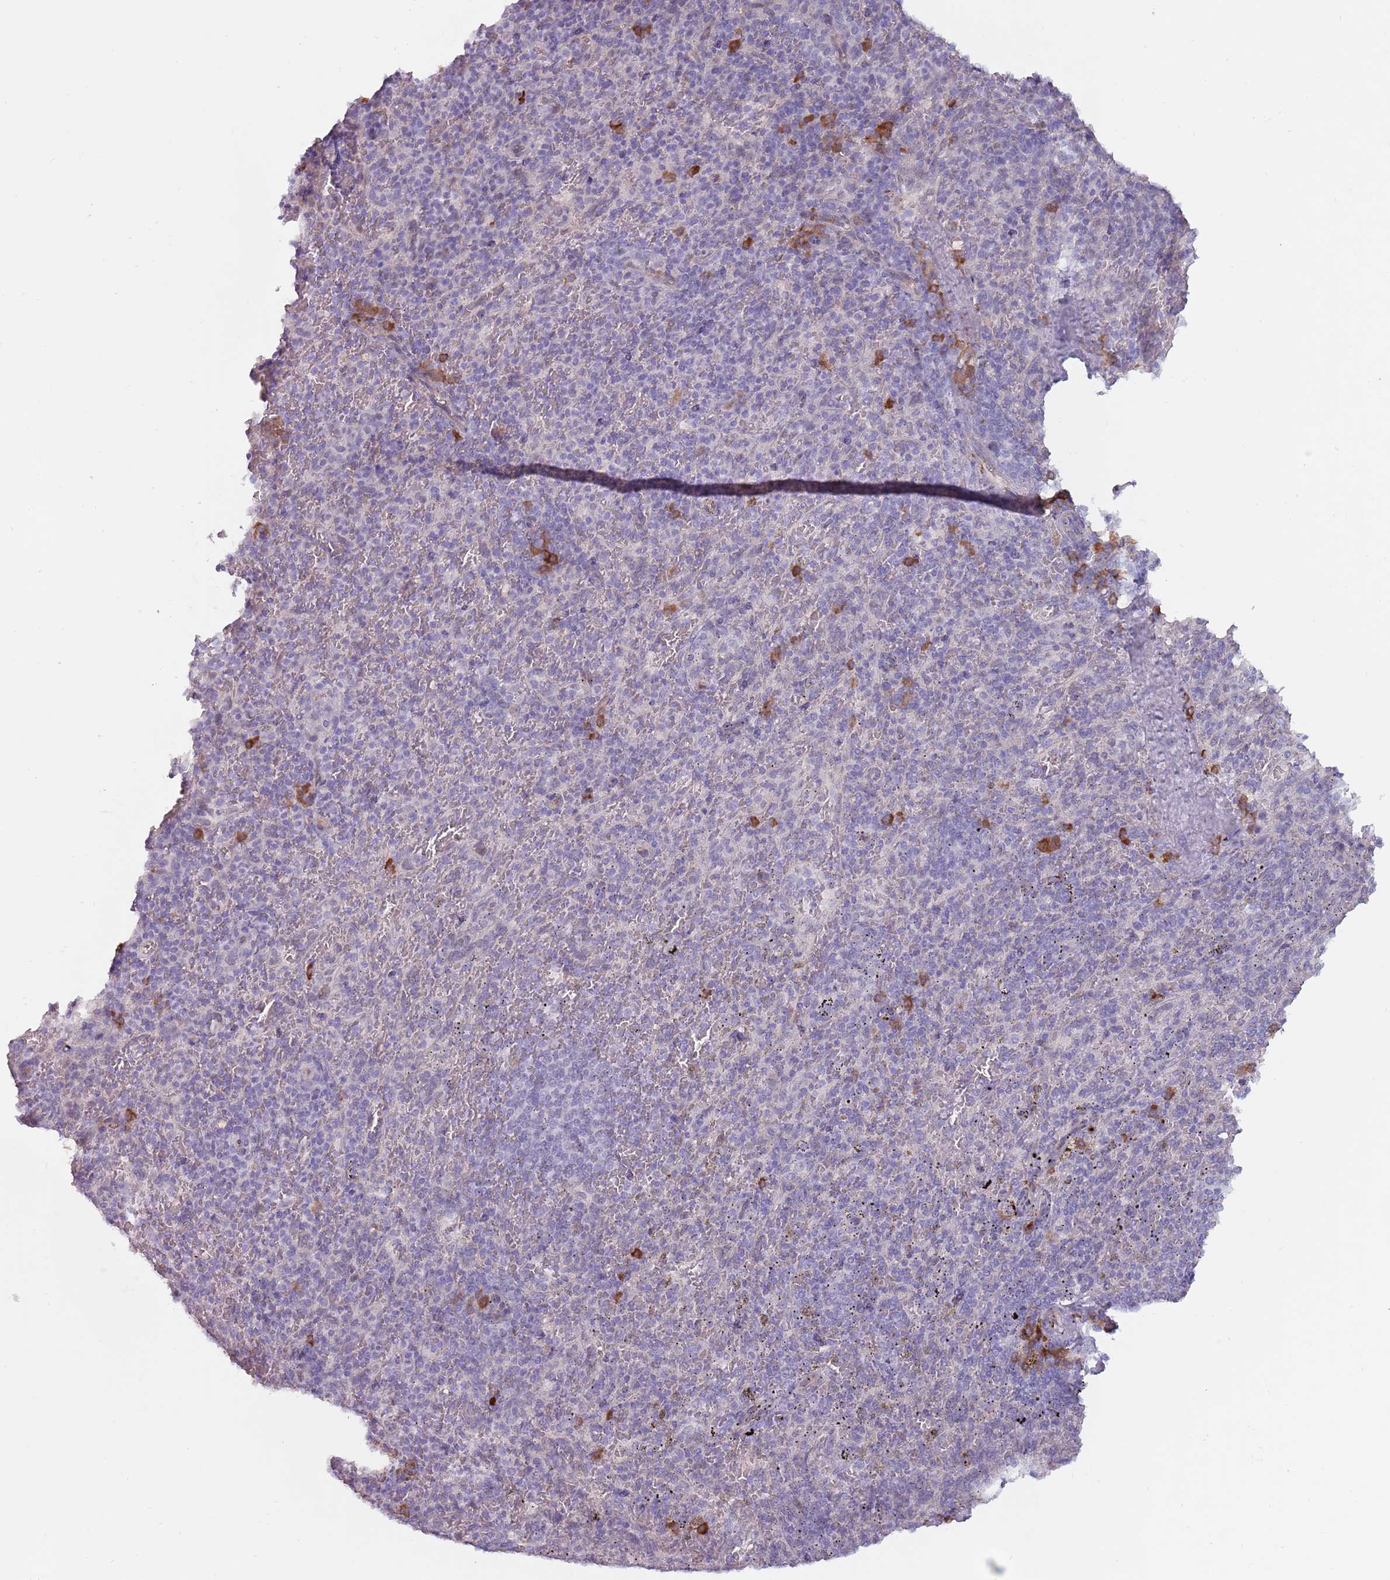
{"staining": {"intensity": "negative", "quantity": "none", "location": "none"}, "tissue": "spleen", "cell_type": "Cells in red pulp", "image_type": "normal", "snomed": [{"axis": "morphology", "description": "Normal tissue, NOS"}, {"axis": "topography", "description": "Spleen"}], "caption": "IHC of unremarkable spleen shows no expression in cells in red pulp.", "gene": "DXO", "patient": {"sex": "male", "age": 82}}